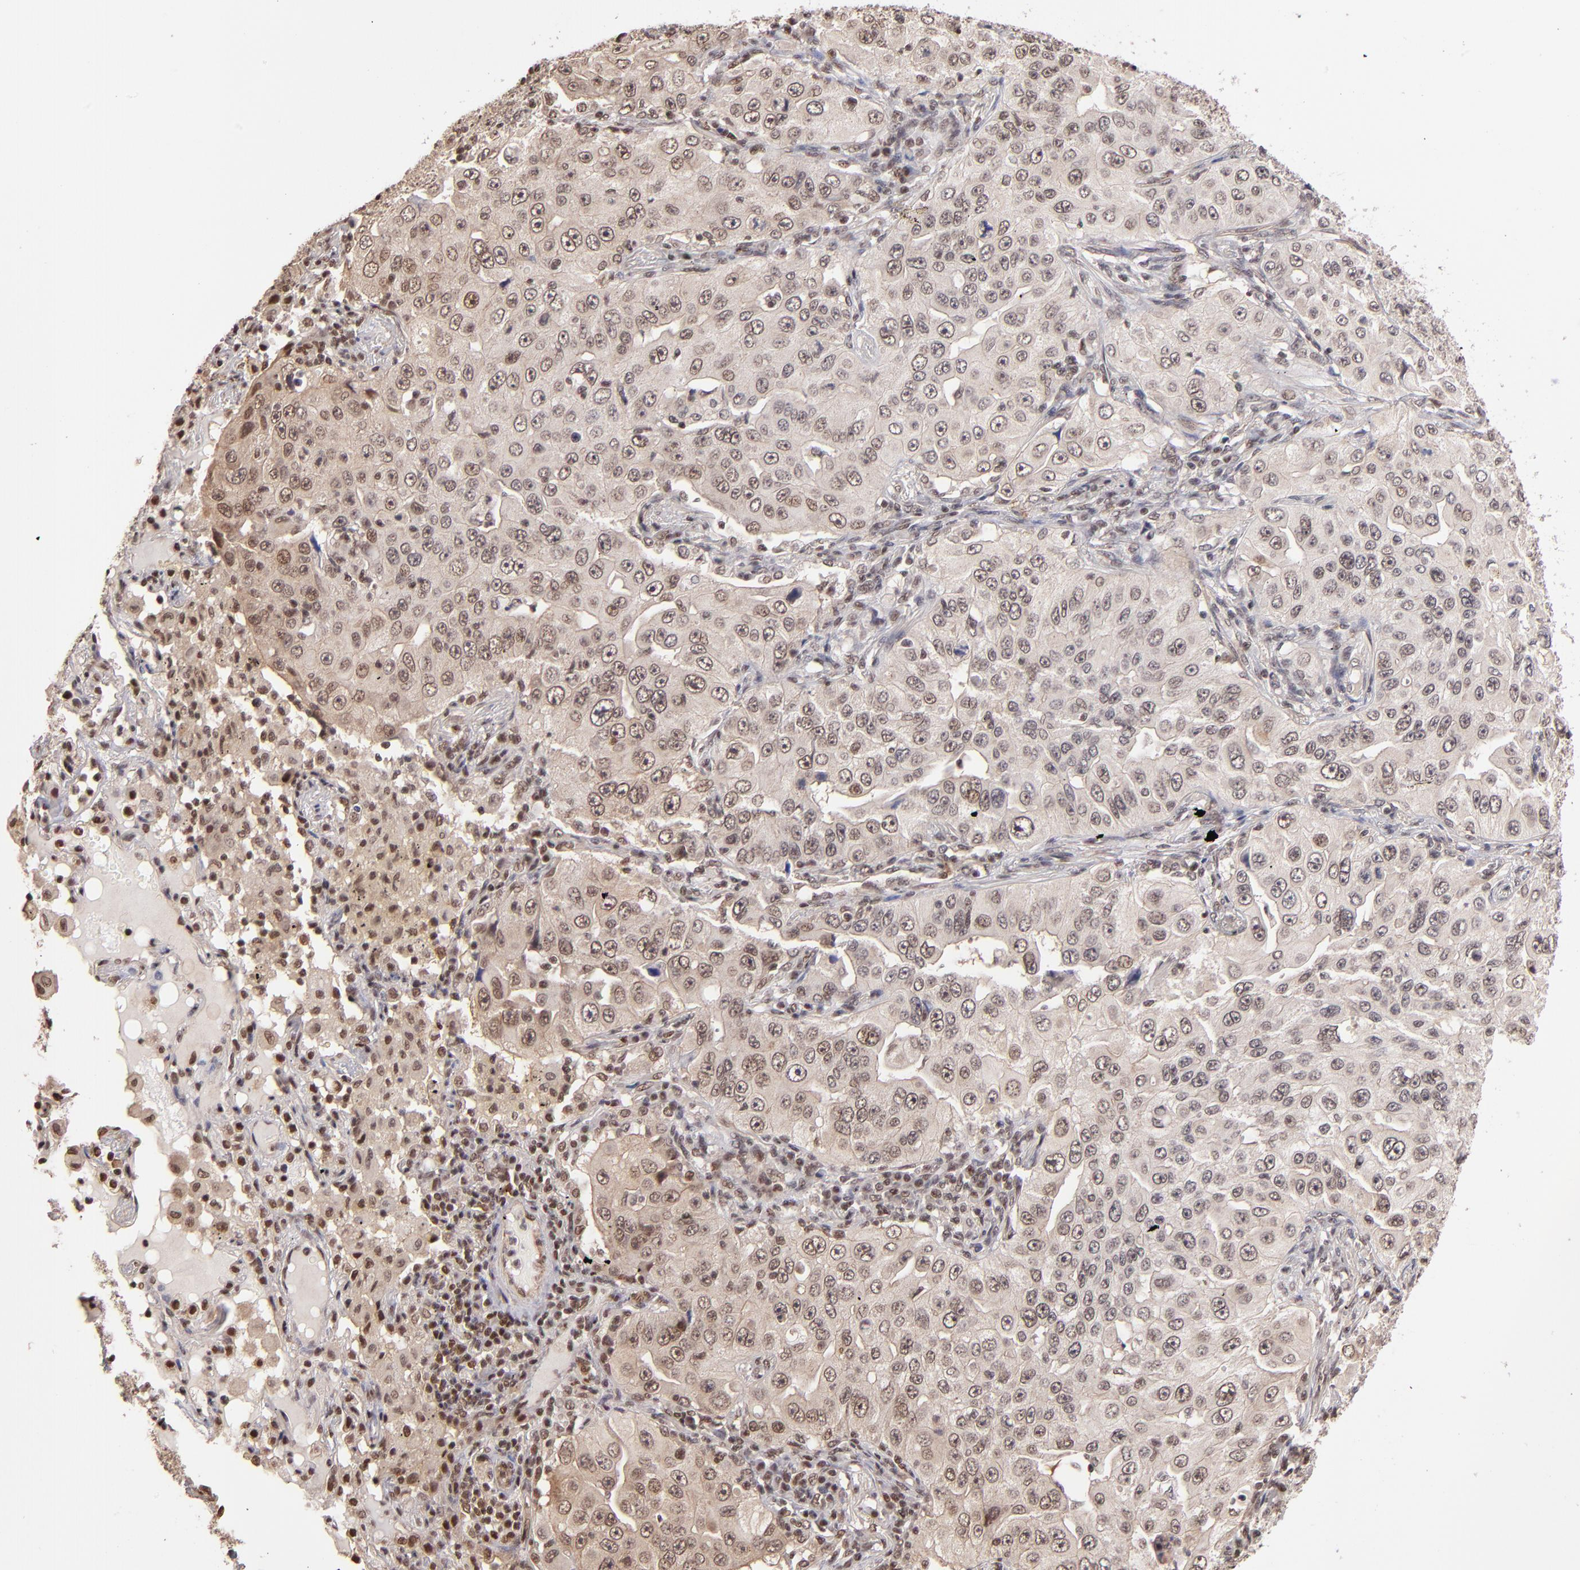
{"staining": {"intensity": "moderate", "quantity": "25%-75%", "location": "nuclear"}, "tissue": "lung cancer", "cell_type": "Tumor cells", "image_type": "cancer", "snomed": [{"axis": "morphology", "description": "Adenocarcinoma, NOS"}, {"axis": "topography", "description": "Lung"}], "caption": "The photomicrograph displays immunohistochemical staining of lung adenocarcinoma. There is moderate nuclear positivity is appreciated in approximately 25%-75% of tumor cells.", "gene": "TERF2", "patient": {"sex": "male", "age": 84}}